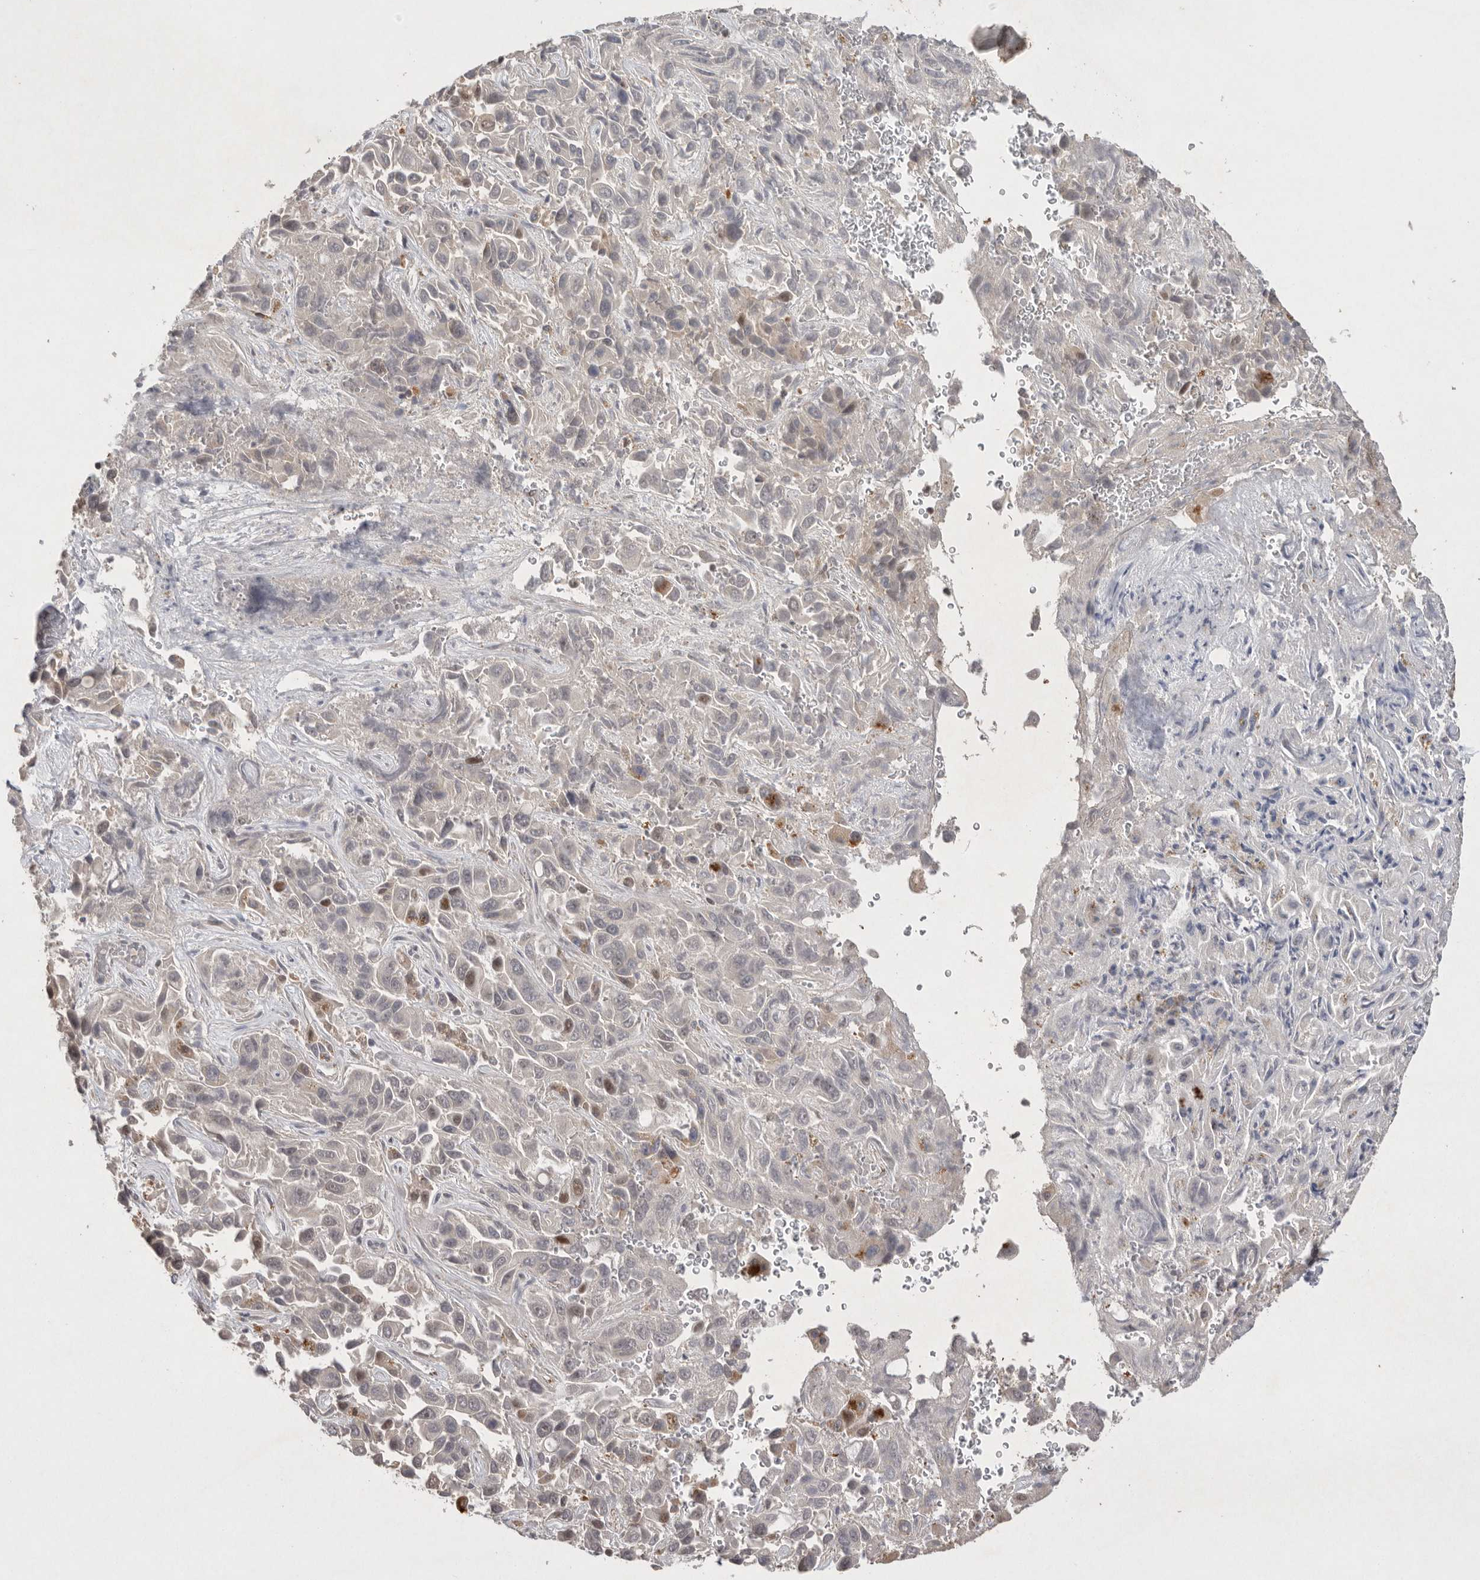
{"staining": {"intensity": "weak", "quantity": "<25%", "location": "cytoplasmic/membranous"}, "tissue": "liver cancer", "cell_type": "Tumor cells", "image_type": "cancer", "snomed": [{"axis": "morphology", "description": "Cholangiocarcinoma"}, {"axis": "topography", "description": "Liver"}], "caption": "A micrograph of human liver cholangiocarcinoma is negative for staining in tumor cells.", "gene": "HUS1", "patient": {"sex": "female", "age": 52}}